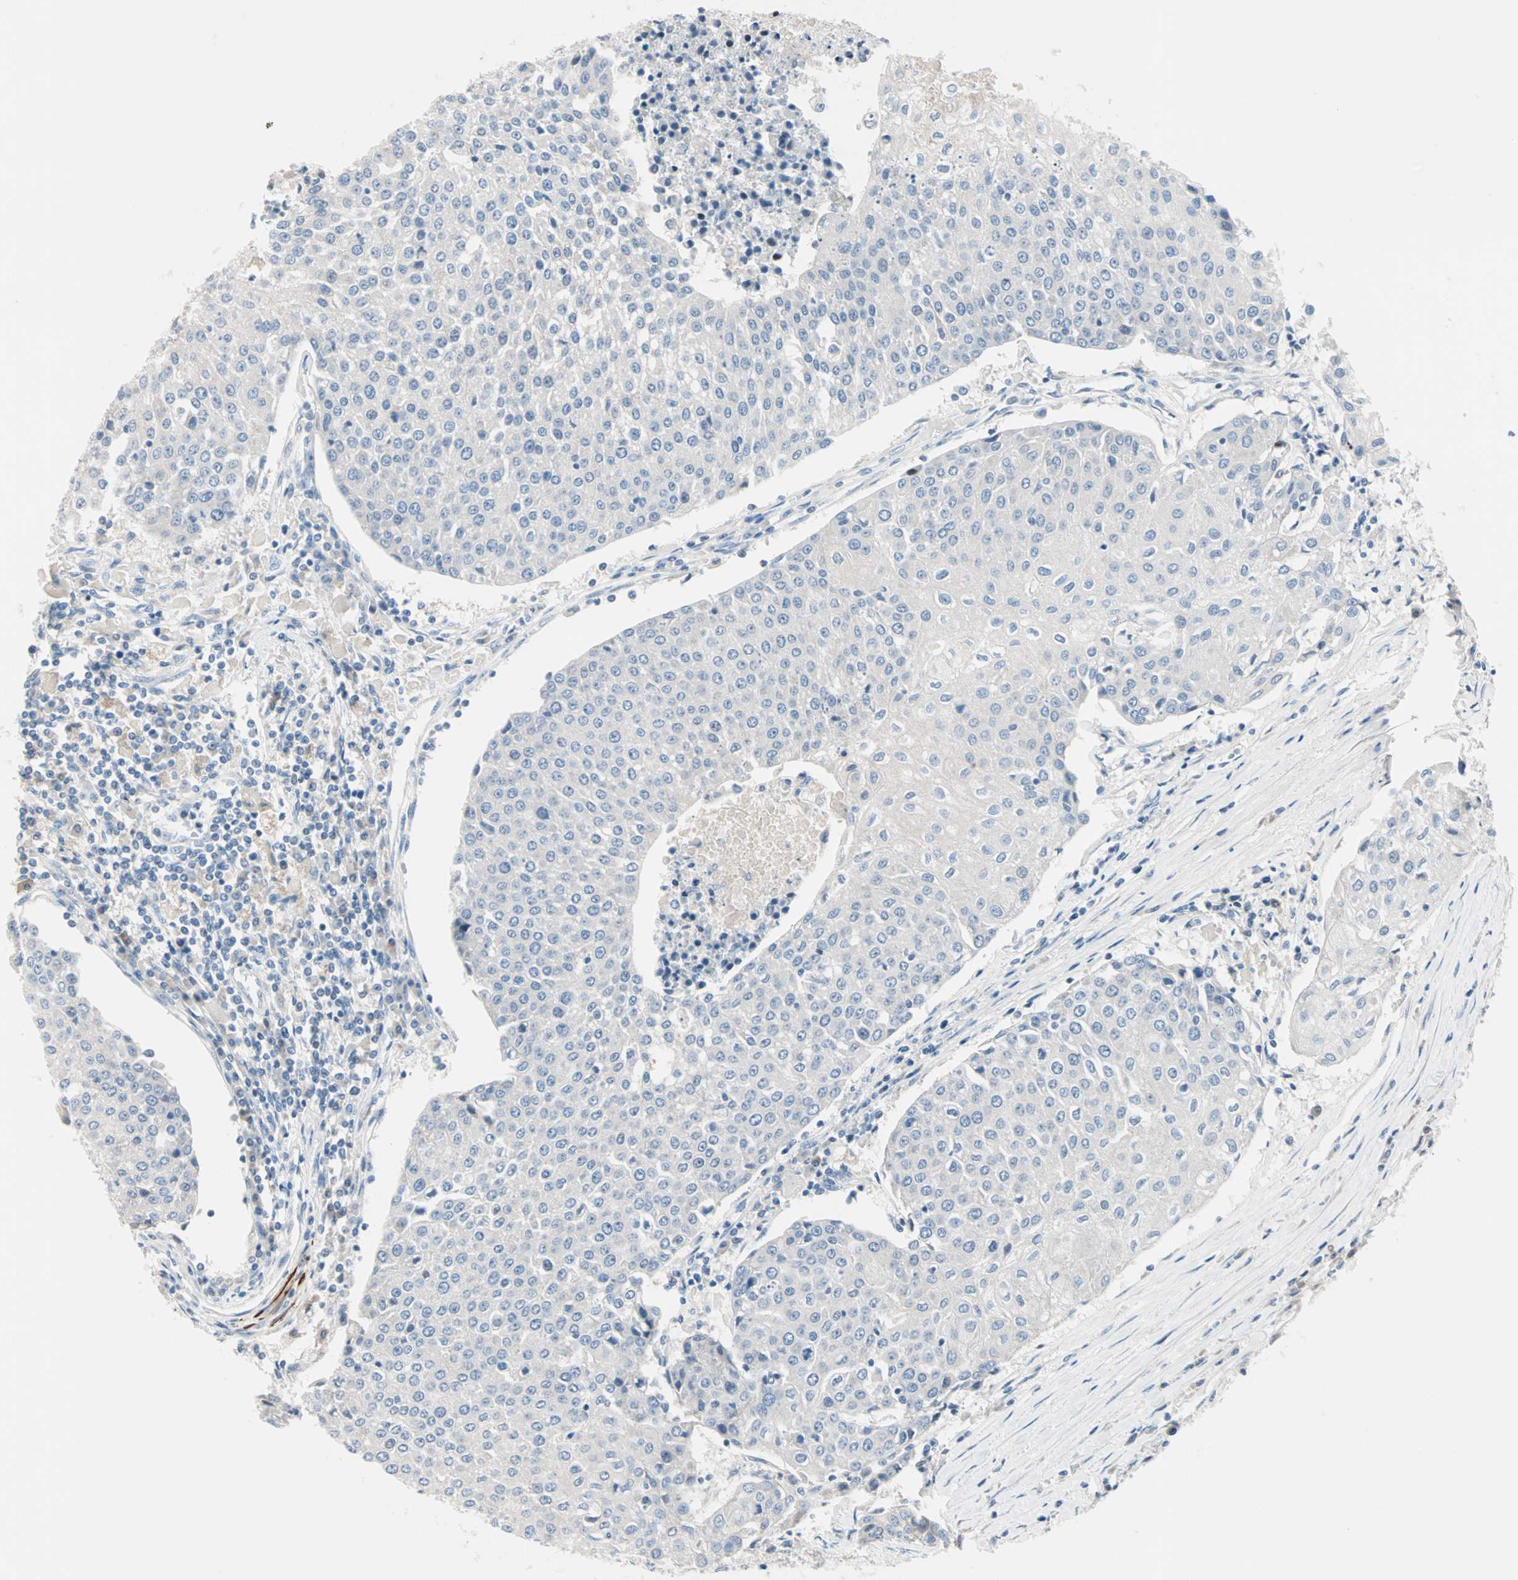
{"staining": {"intensity": "negative", "quantity": "none", "location": "none"}, "tissue": "urothelial cancer", "cell_type": "Tumor cells", "image_type": "cancer", "snomed": [{"axis": "morphology", "description": "Urothelial carcinoma, High grade"}, {"axis": "topography", "description": "Urinary bladder"}], "caption": "Urothelial carcinoma (high-grade) was stained to show a protein in brown. There is no significant expression in tumor cells.", "gene": "NEFH", "patient": {"sex": "female", "age": 85}}